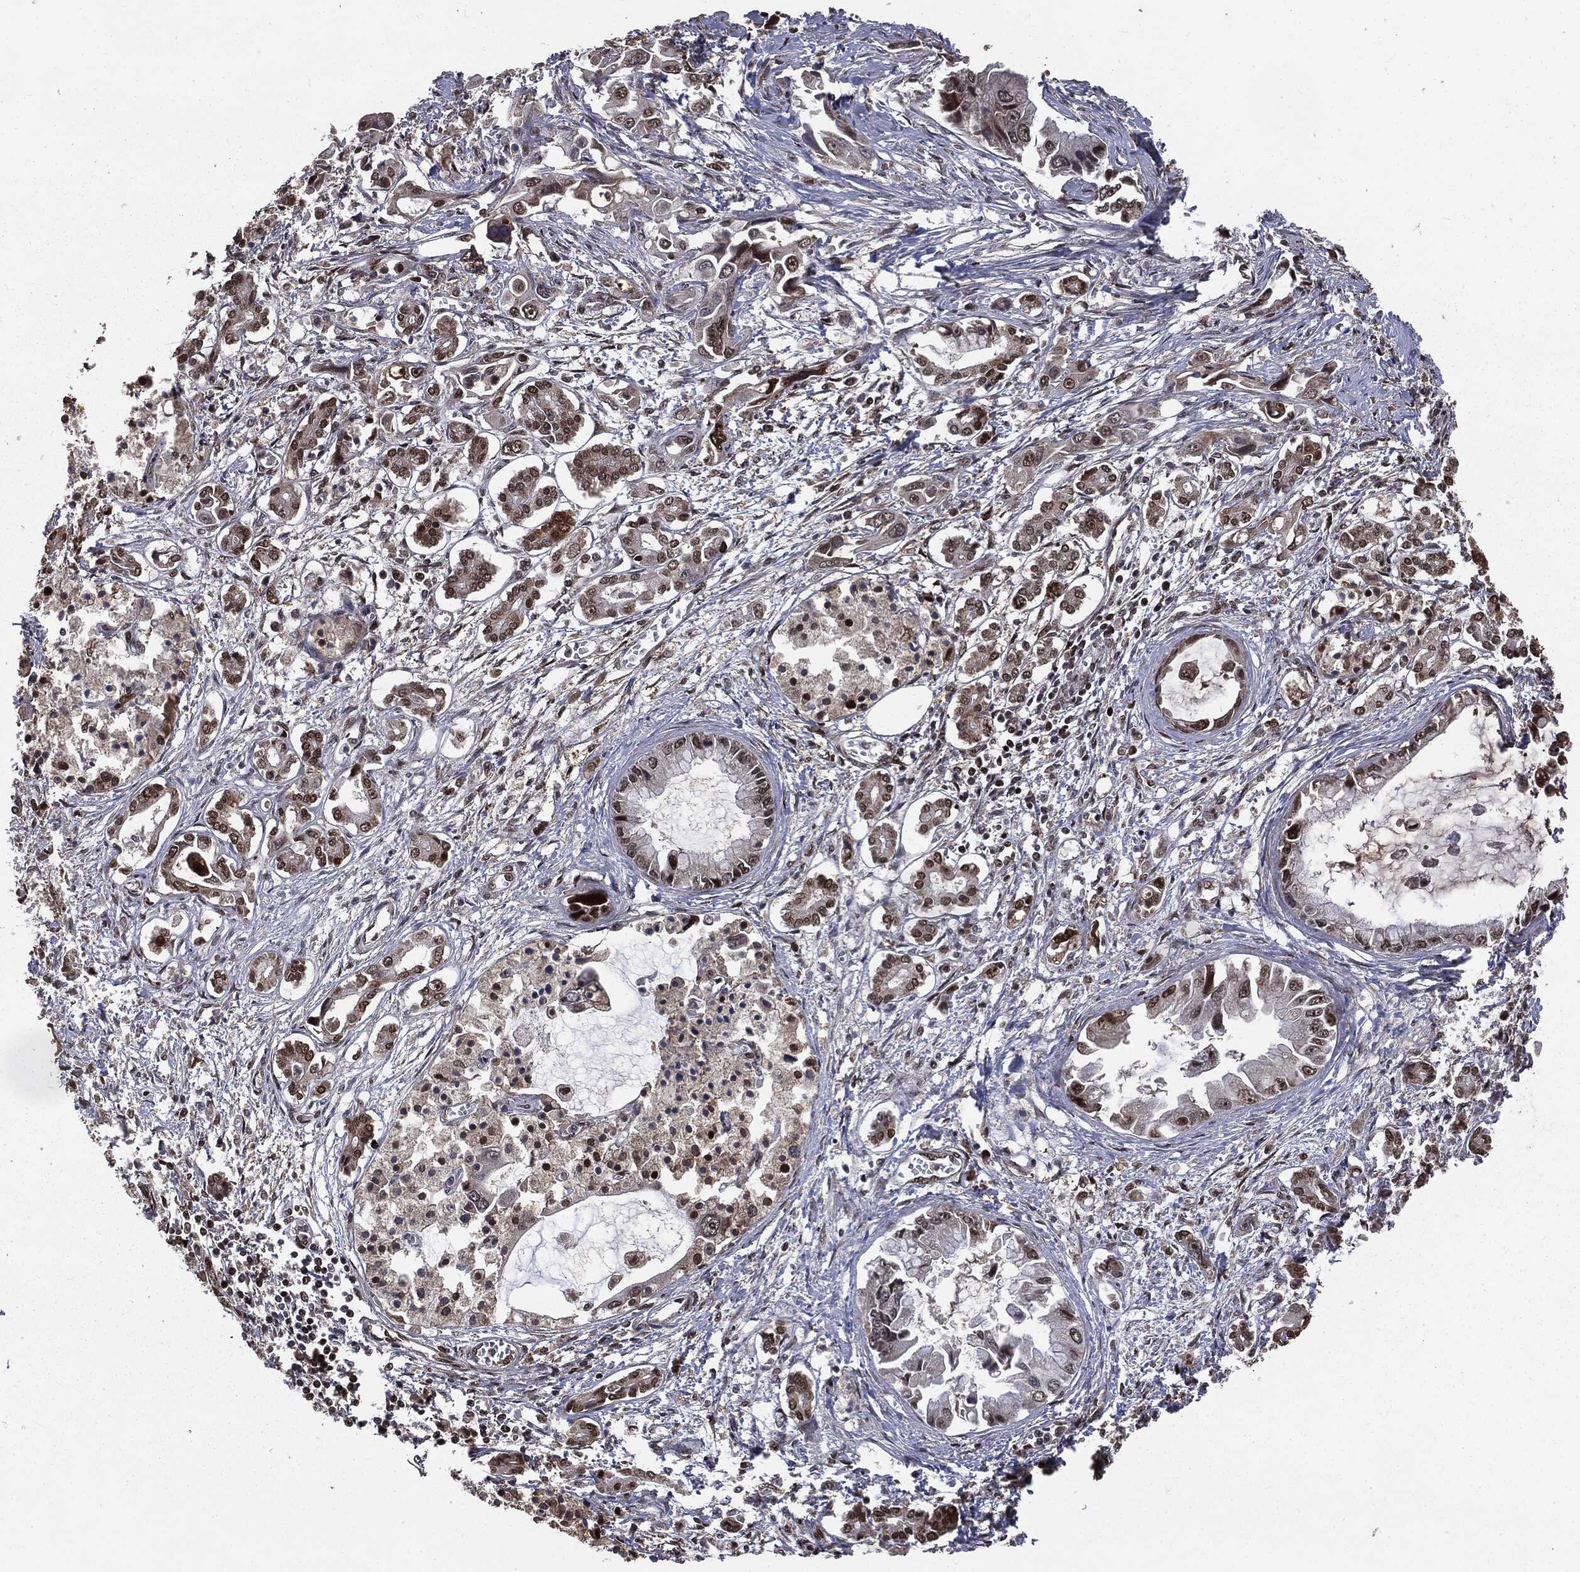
{"staining": {"intensity": "strong", "quantity": "25%-75%", "location": "nuclear"}, "tissue": "pancreatic cancer", "cell_type": "Tumor cells", "image_type": "cancer", "snomed": [{"axis": "morphology", "description": "Adenocarcinoma, NOS"}, {"axis": "topography", "description": "Pancreas"}], "caption": "Strong nuclear protein staining is seen in about 25%-75% of tumor cells in pancreatic cancer. The protein is shown in brown color, while the nuclei are stained blue.", "gene": "DVL2", "patient": {"sex": "male", "age": 84}}